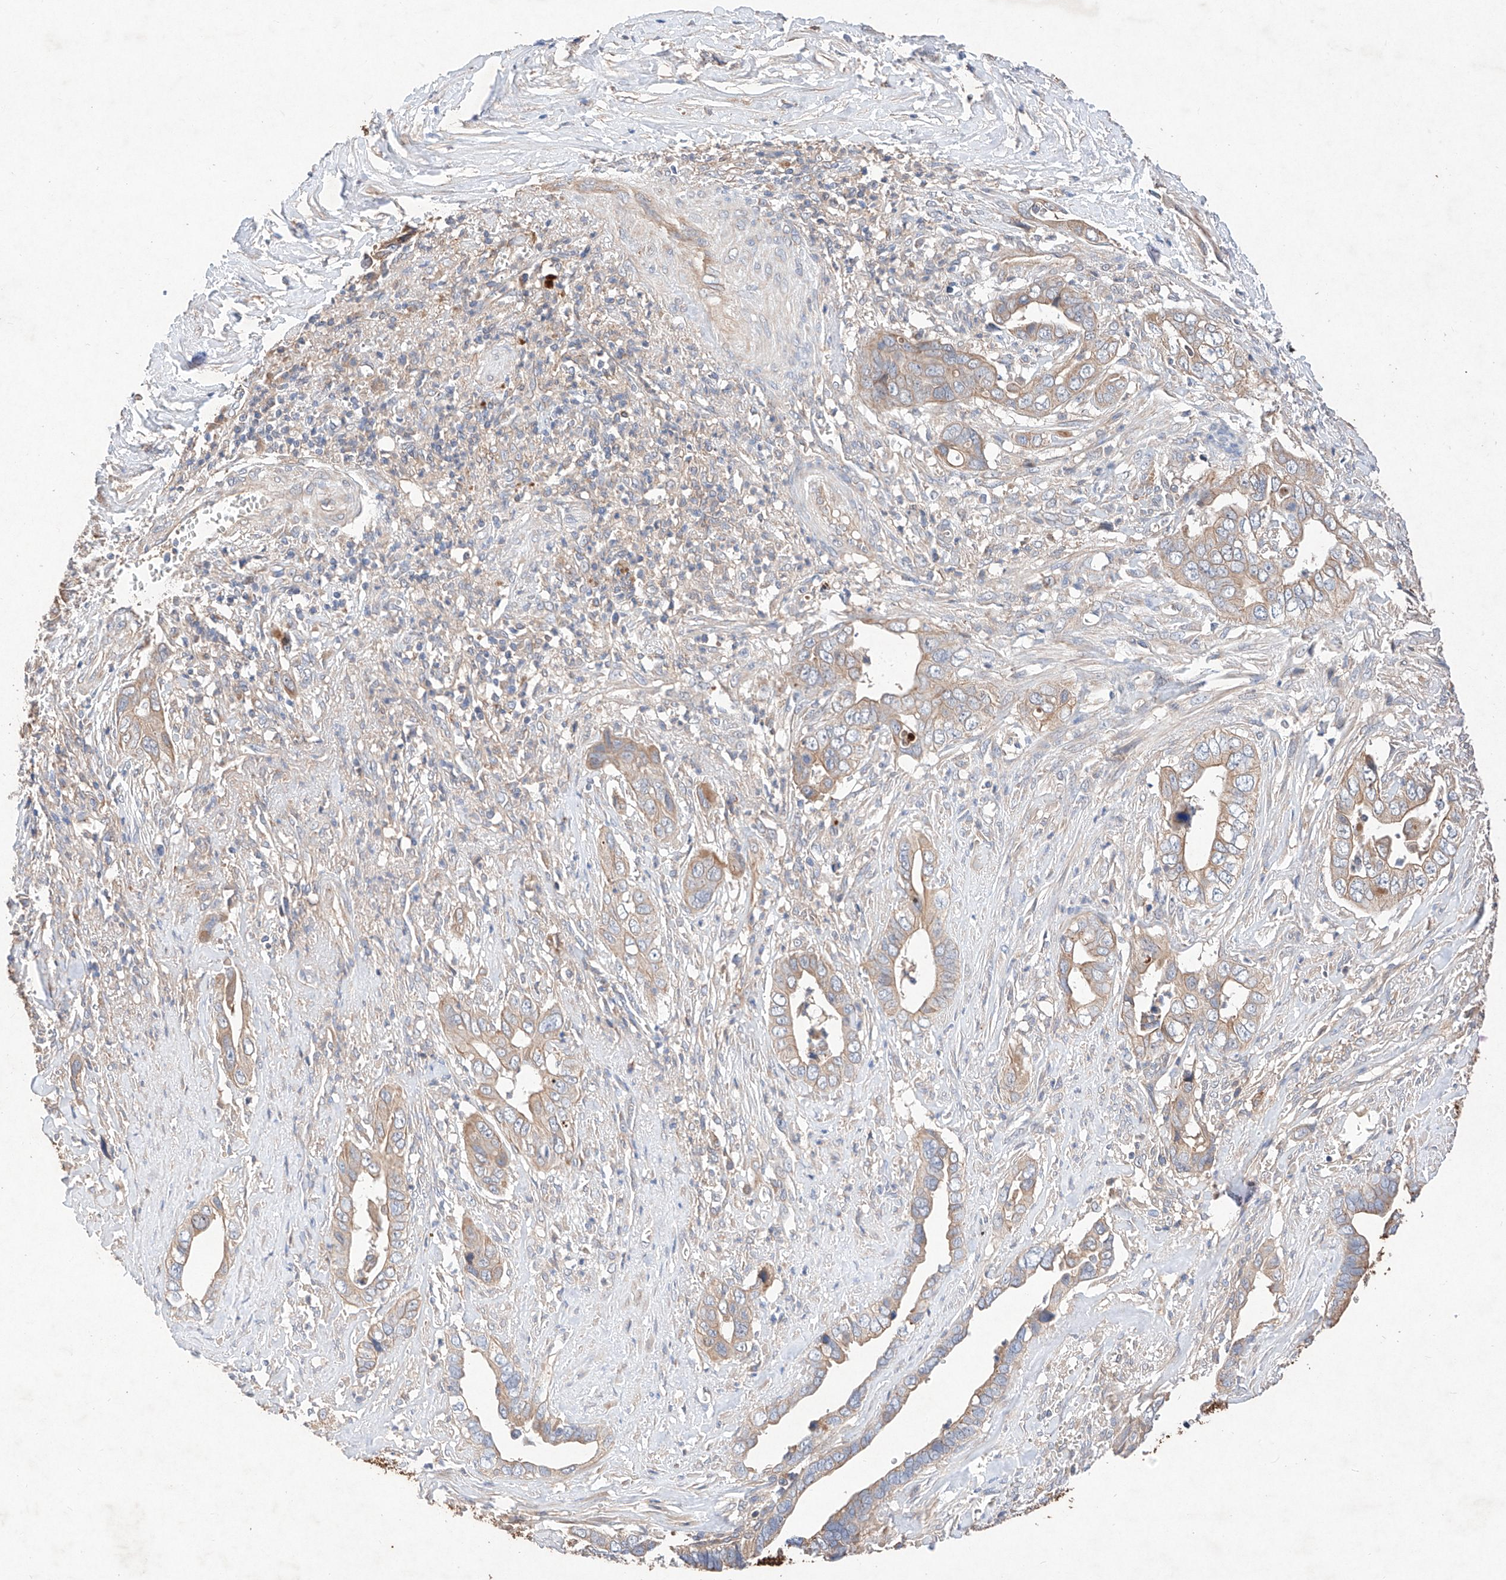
{"staining": {"intensity": "weak", "quantity": "25%-75%", "location": "cytoplasmic/membranous"}, "tissue": "liver cancer", "cell_type": "Tumor cells", "image_type": "cancer", "snomed": [{"axis": "morphology", "description": "Cholangiocarcinoma"}, {"axis": "topography", "description": "Liver"}], "caption": "Approximately 25%-75% of tumor cells in cholangiocarcinoma (liver) demonstrate weak cytoplasmic/membranous protein positivity as visualized by brown immunohistochemical staining.", "gene": "C6orf62", "patient": {"sex": "female", "age": 79}}